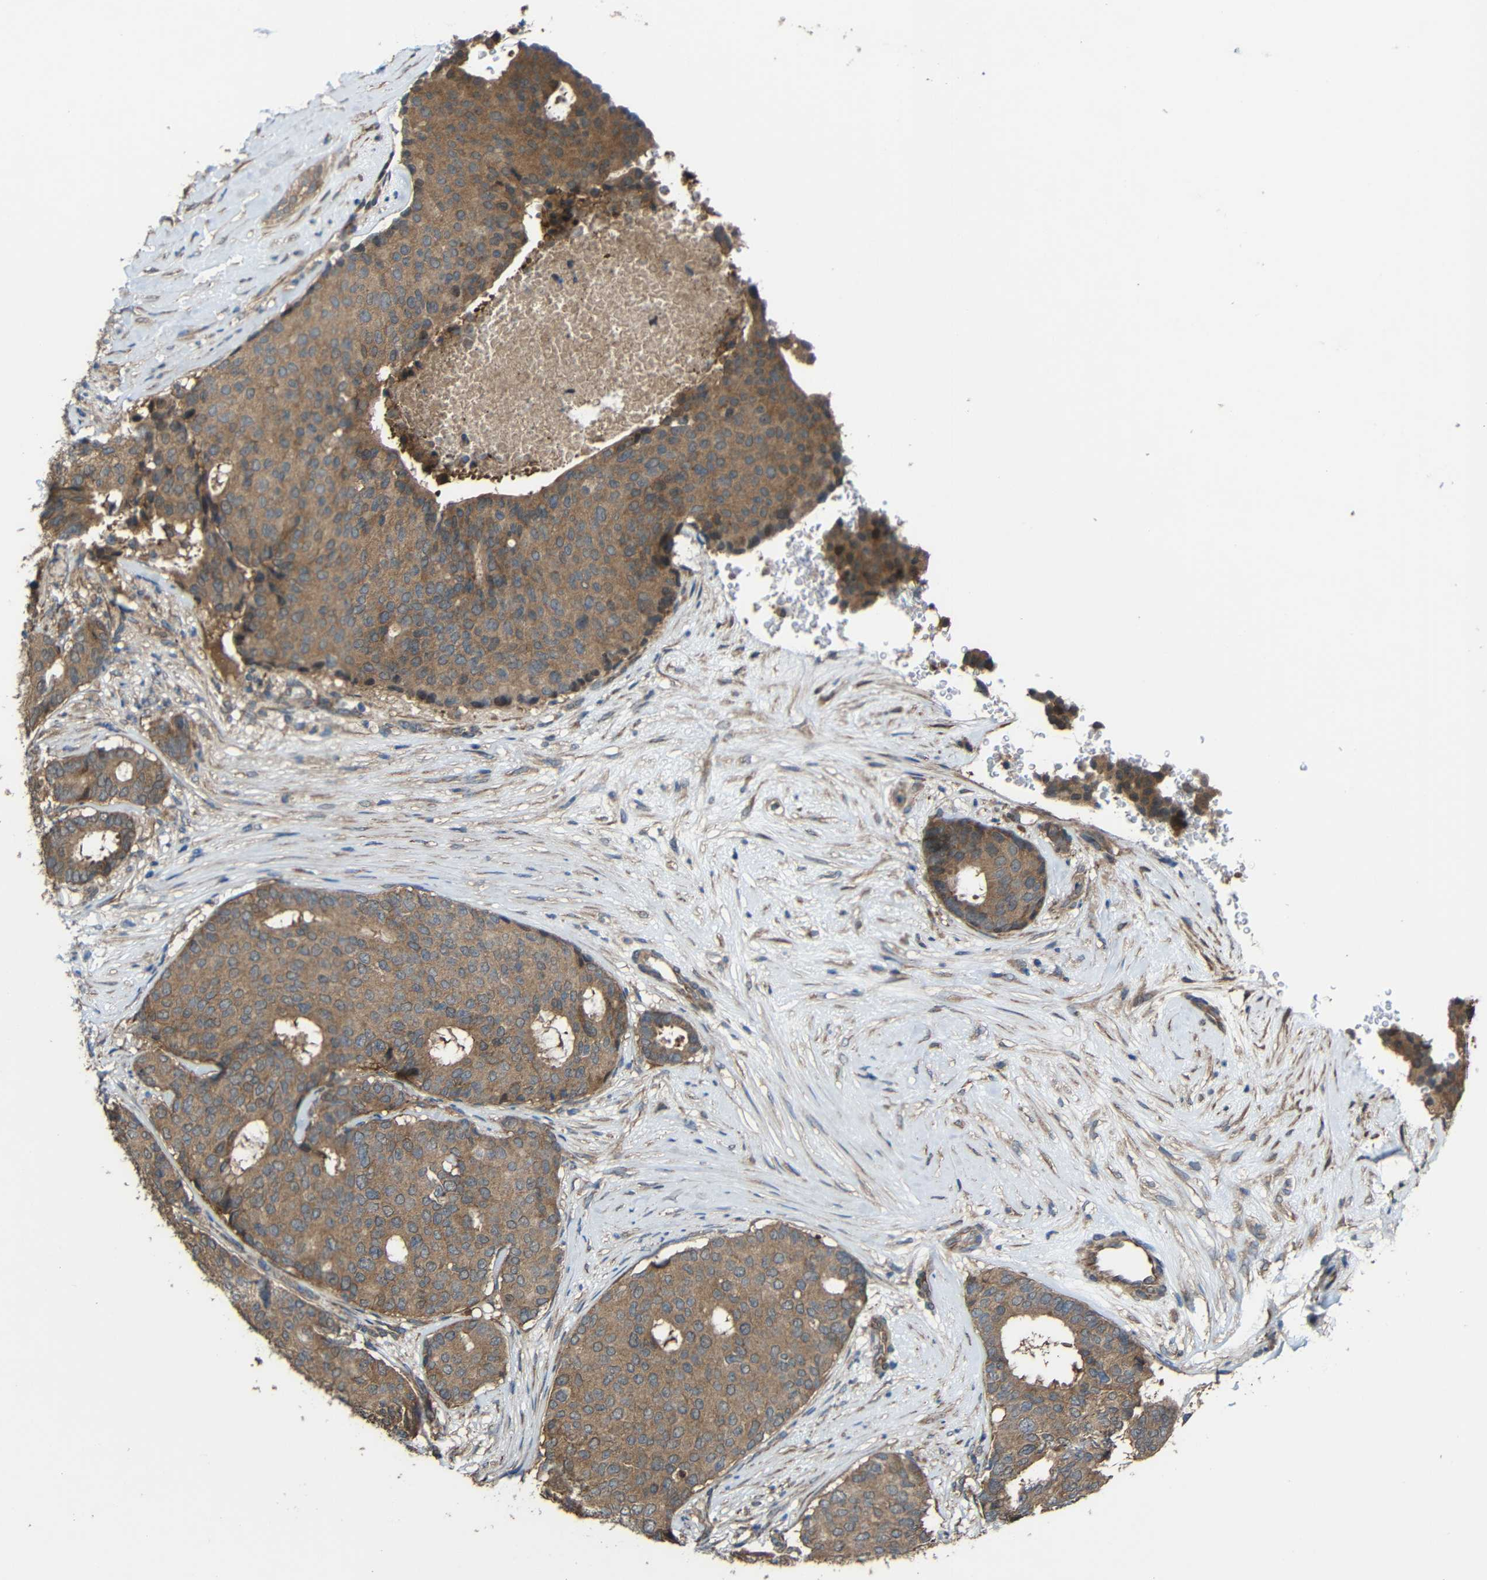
{"staining": {"intensity": "moderate", "quantity": ">75%", "location": "cytoplasmic/membranous"}, "tissue": "breast cancer", "cell_type": "Tumor cells", "image_type": "cancer", "snomed": [{"axis": "morphology", "description": "Duct carcinoma"}, {"axis": "topography", "description": "Breast"}], "caption": "An immunohistochemistry (IHC) micrograph of tumor tissue is shown. Protein staining in brown highlights moderate cytoplasmic/membranous positivity in intraductal carcinoma (breast) within tumor cells.", "gene": "CHST9", "patient": {"sex": "female", "age": 75}}